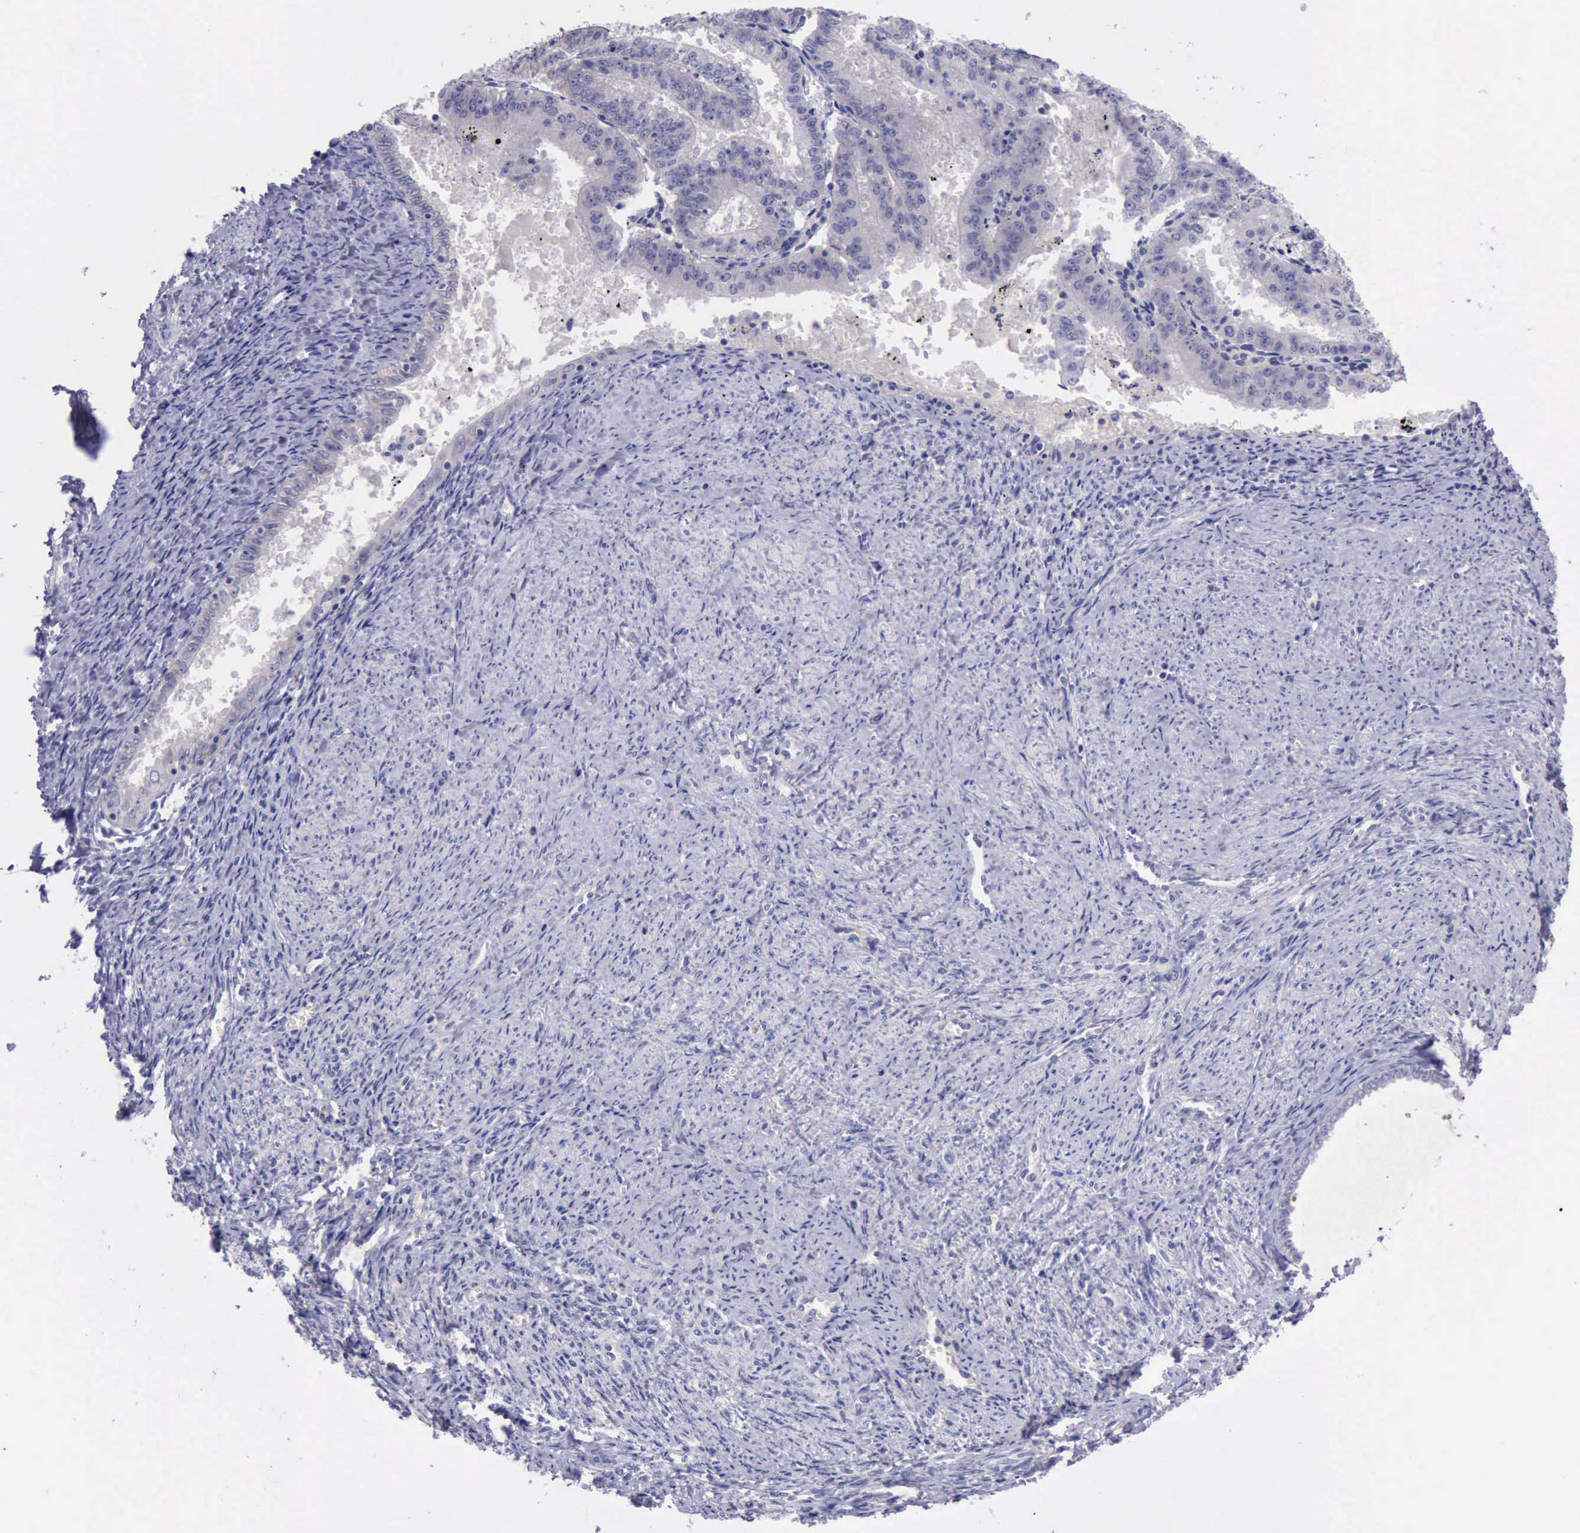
{"staining": {"intensity": "negative", "quantity": "none", "location": "none"}, "tissue": "endometrial cancer", "cell_type": "Tumor cells", "image_type": "cancer", "snomed": [{"axis": "morphology", "description": "Adenocarcinoma, NOS"}, {"axis": "topography", "description": "Endometrium"}], "caption": "Immunohistochemistry micrograph of neoplastic tissue: human endometrial cancer (adenocarcinoma) stained with DAB (3,3'-diaminobenzidine) reveals no significant protein expression in tumor cells. (Stains: DAB (3,3'-diaminobenzidine) immunohistochemistry (IHC) with hematoxylin counter stain, Microscopy: brightfield microscopy at high magnification).", "gene": "LRFN5", "patient": {"sex": "female", "age": 66}}